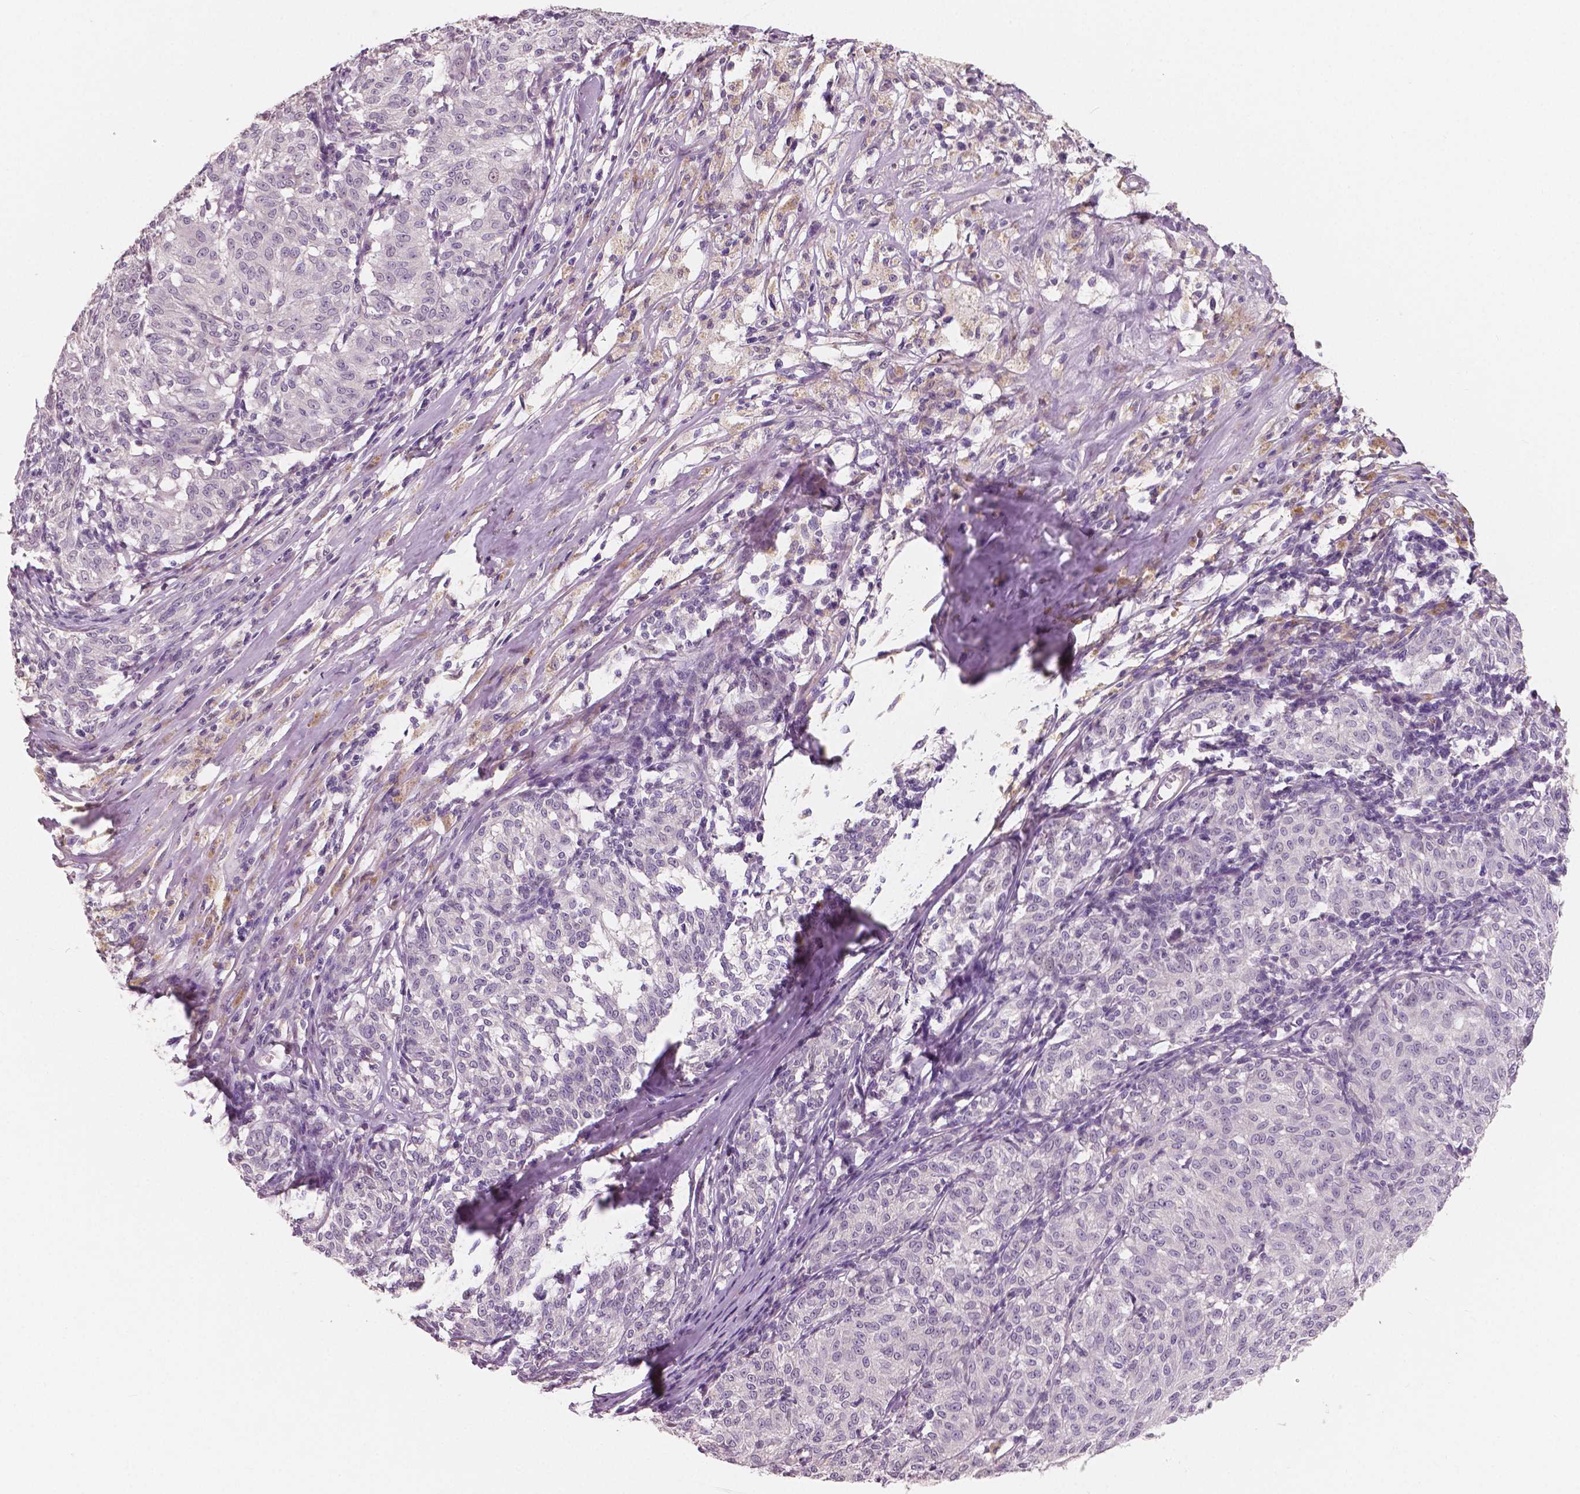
{"staining": {"intensity": "negative", "quantity": "none", "location": "none"}, "tissue": "melanoma", "cell_type": "Tumor cells", "image_type": "cancer", "snomed": [{"axis": "morphology", "description": "Malignant melanoma, NOS"}, {"axis": "topography", "description": "Skin"}], "caption": "Immunohistochemical staining of human melanoma reveals no significant staining in tumor cells.", "gene": "RNASE7", "patient": {"sex": "female", "age": 72}}